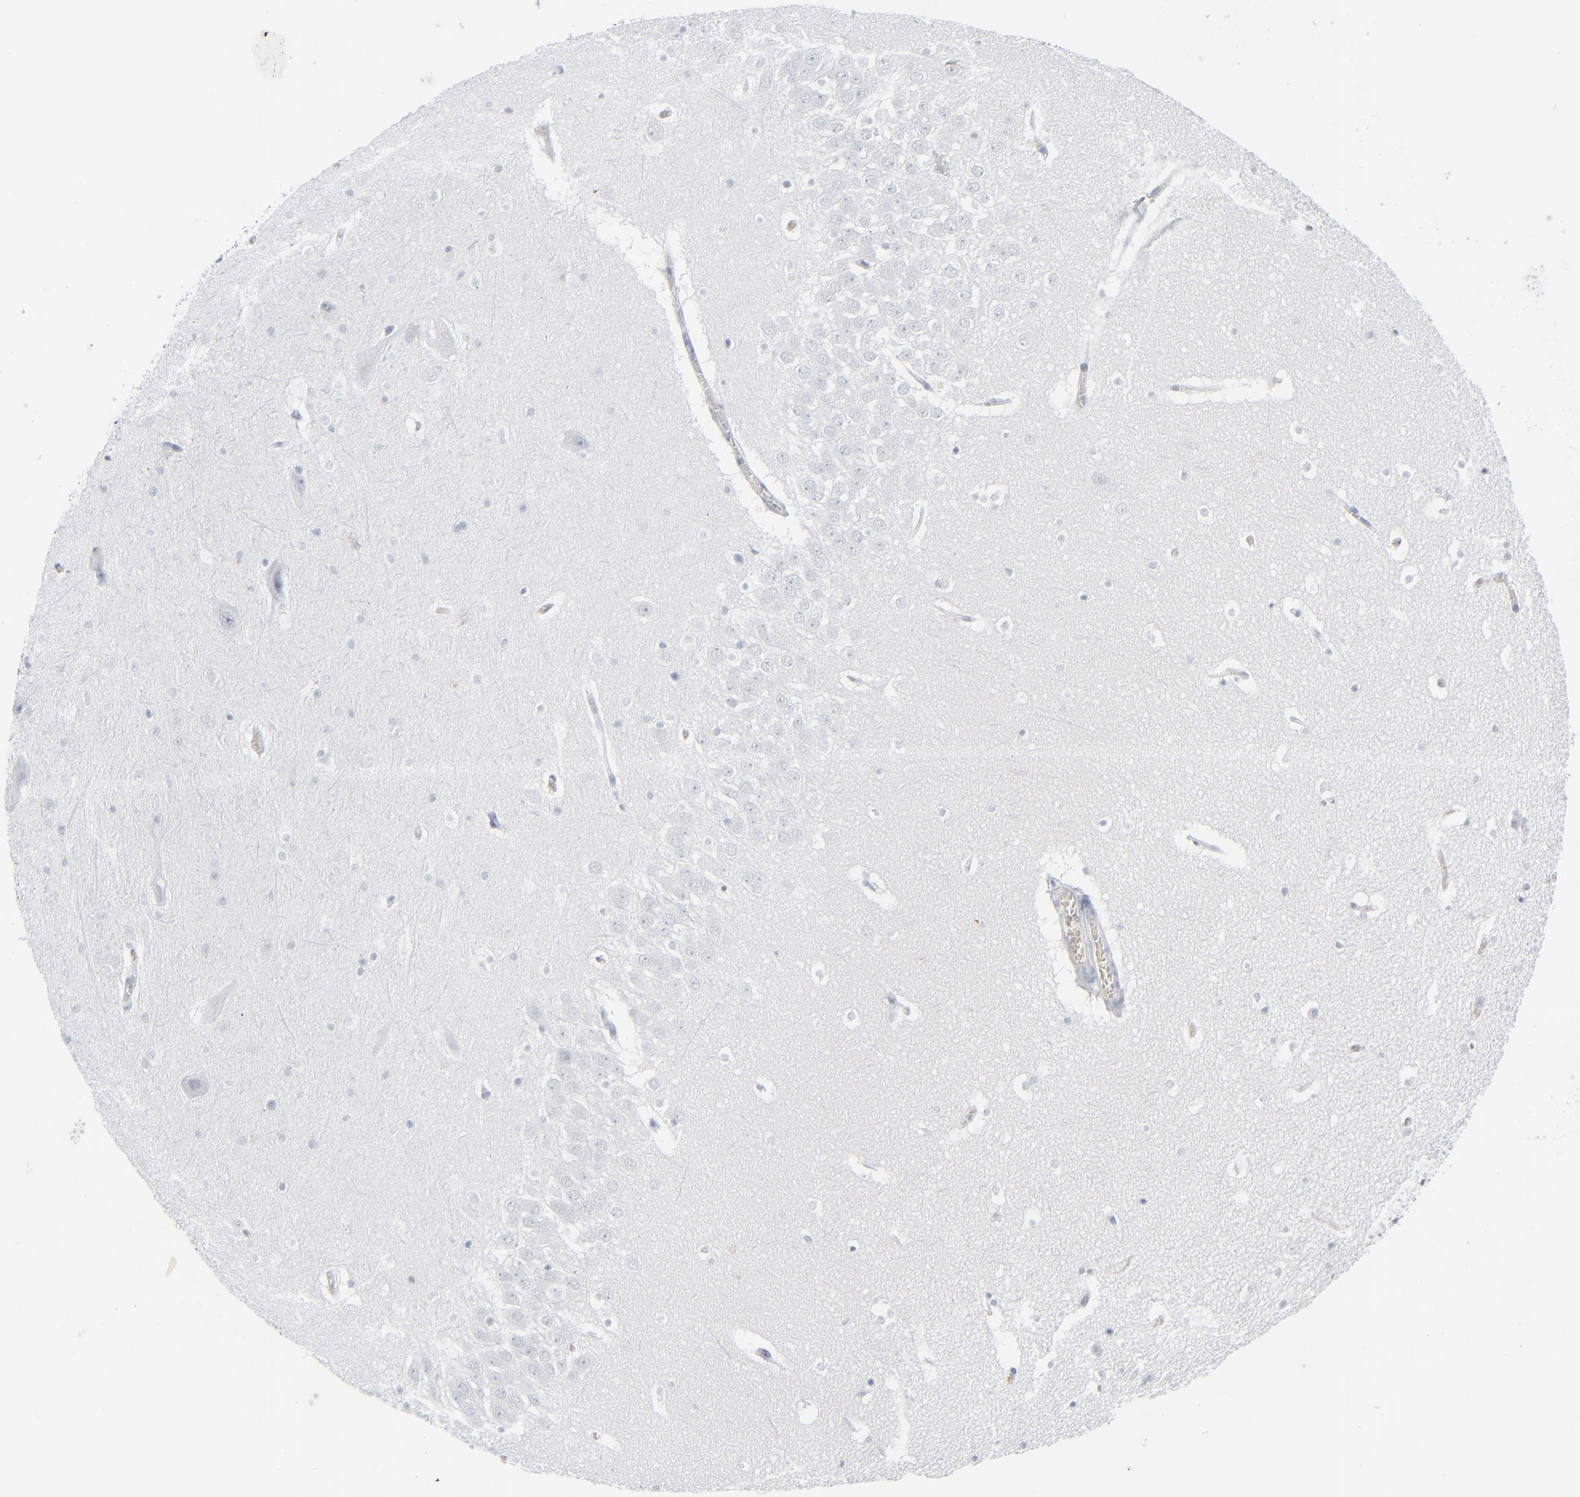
{"staining": {"intensity": "negative", "quantity": "none", "location": "none"}, "tissue": "hippocampus", "cell_type": "Glial cells", "image_type": "normal", "snomed": [{"axis": "morphology", "description": "Normal tissue, NOS"}, {"axis": "topography", "description": "Hippocampus"}], "caption": "A high-resolution photomicrograph shows IHC staining of benign hippocampus, which shows no significant staining in glial cells. (IHC, brightfield microscopy, high magnification).", "gene": "MSLN", "patient": {"sex": "male", "age": 45}}